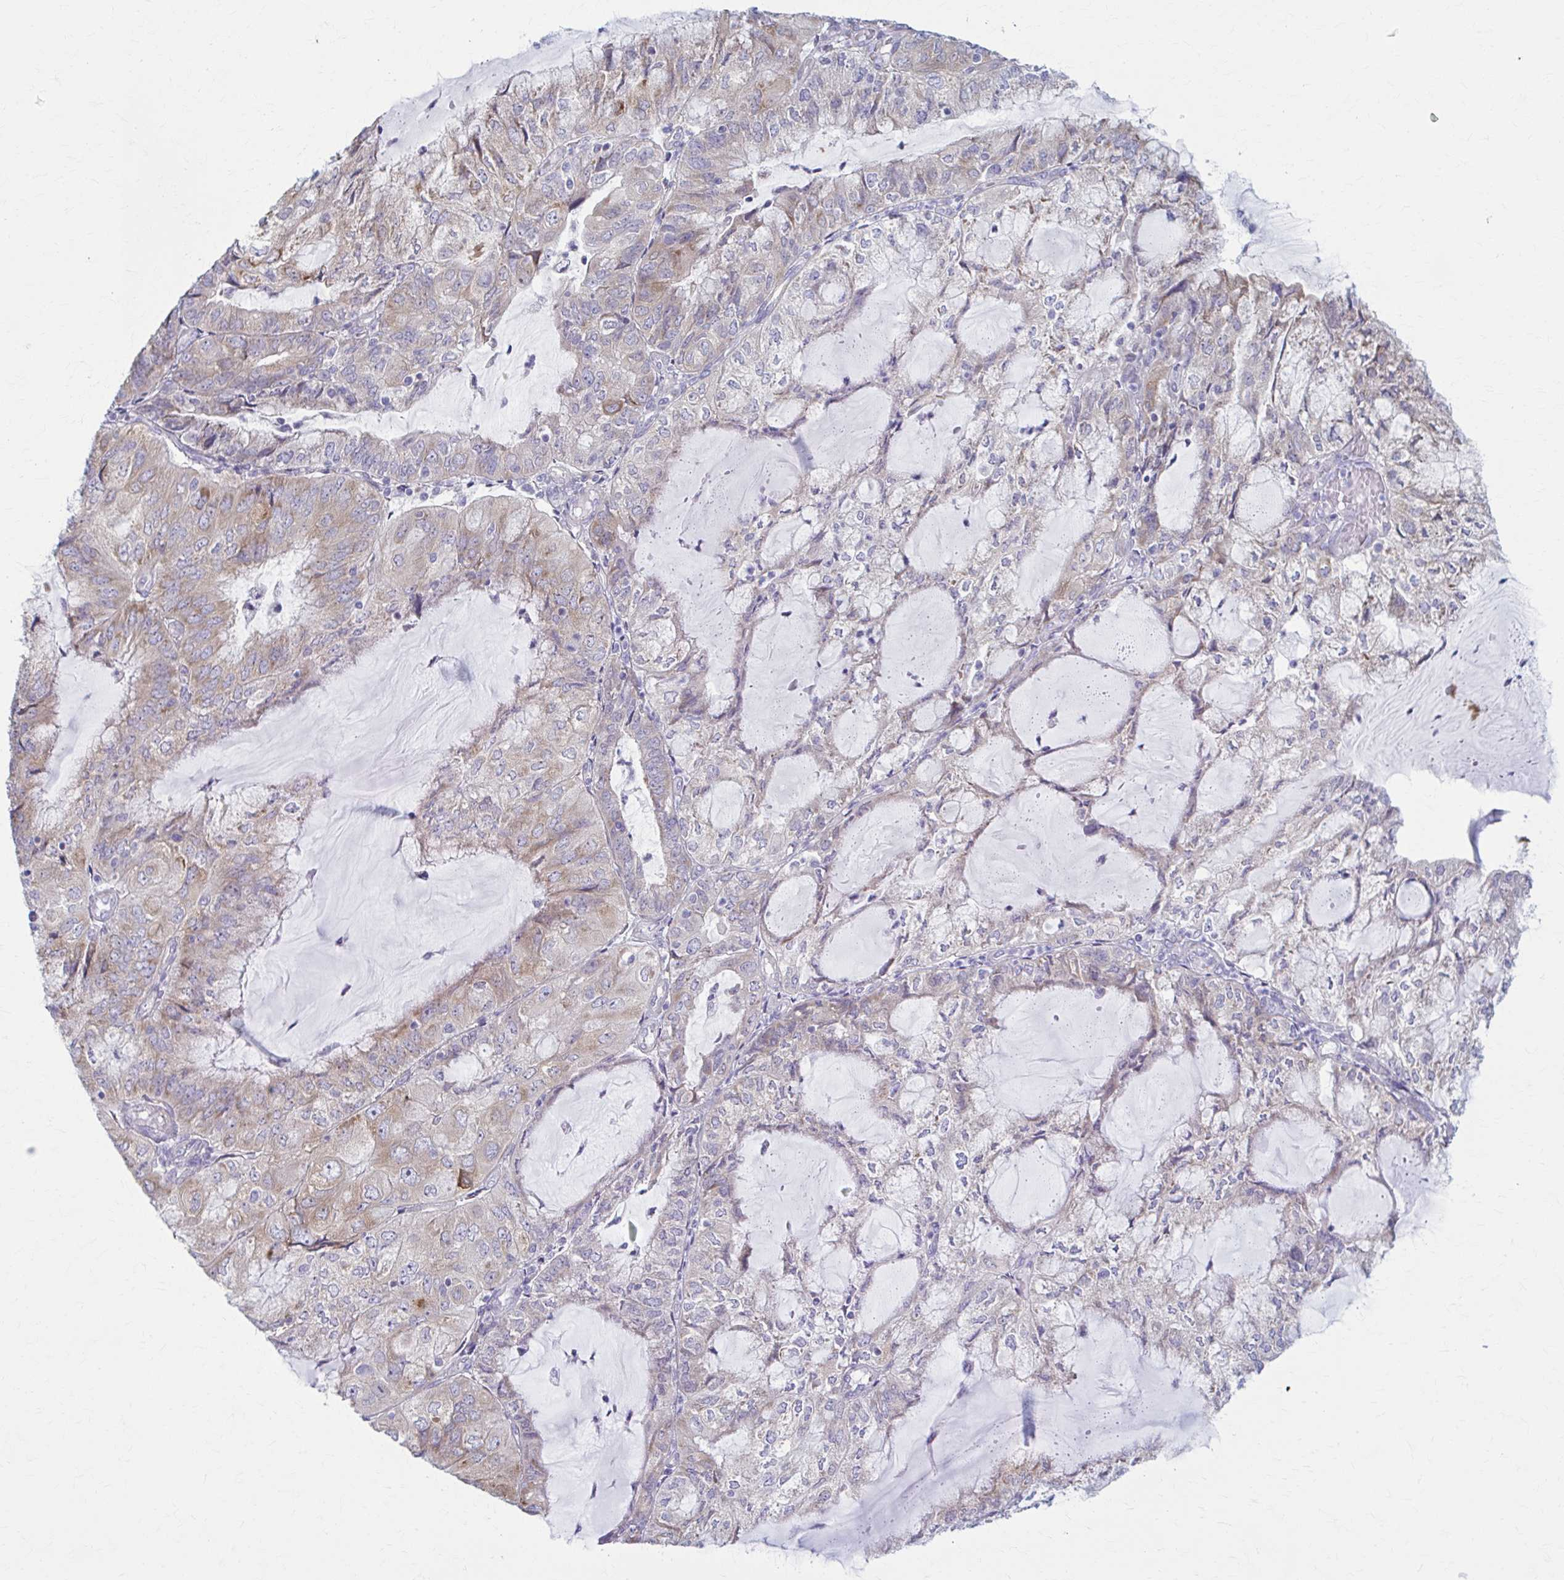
{"staining": {"intensity": "weak", "quantity": "25%-75%", "location": "cytoplasmic/membranous"}, "tissue": "endometrial cancer", "cell_type": "Tumor cells", "image_type": "cancer", "snomed": [{"axis": "morphology", "description": "Adenocarcinoma, NOS"}, {"axis": "topography", "description": "Endometrium"}], "caption": "IHC photomicrograph of neoplastic tissue: endometrial cancer stained using IHC displays low levels of weak protein expression localized specifically in the cytoplasmic/membranous of tumor cells, appearing as a cytoplasmic/membranous brown color.", "gene": "PRKRA", "patient": {"sex": "female", "age": 81}}